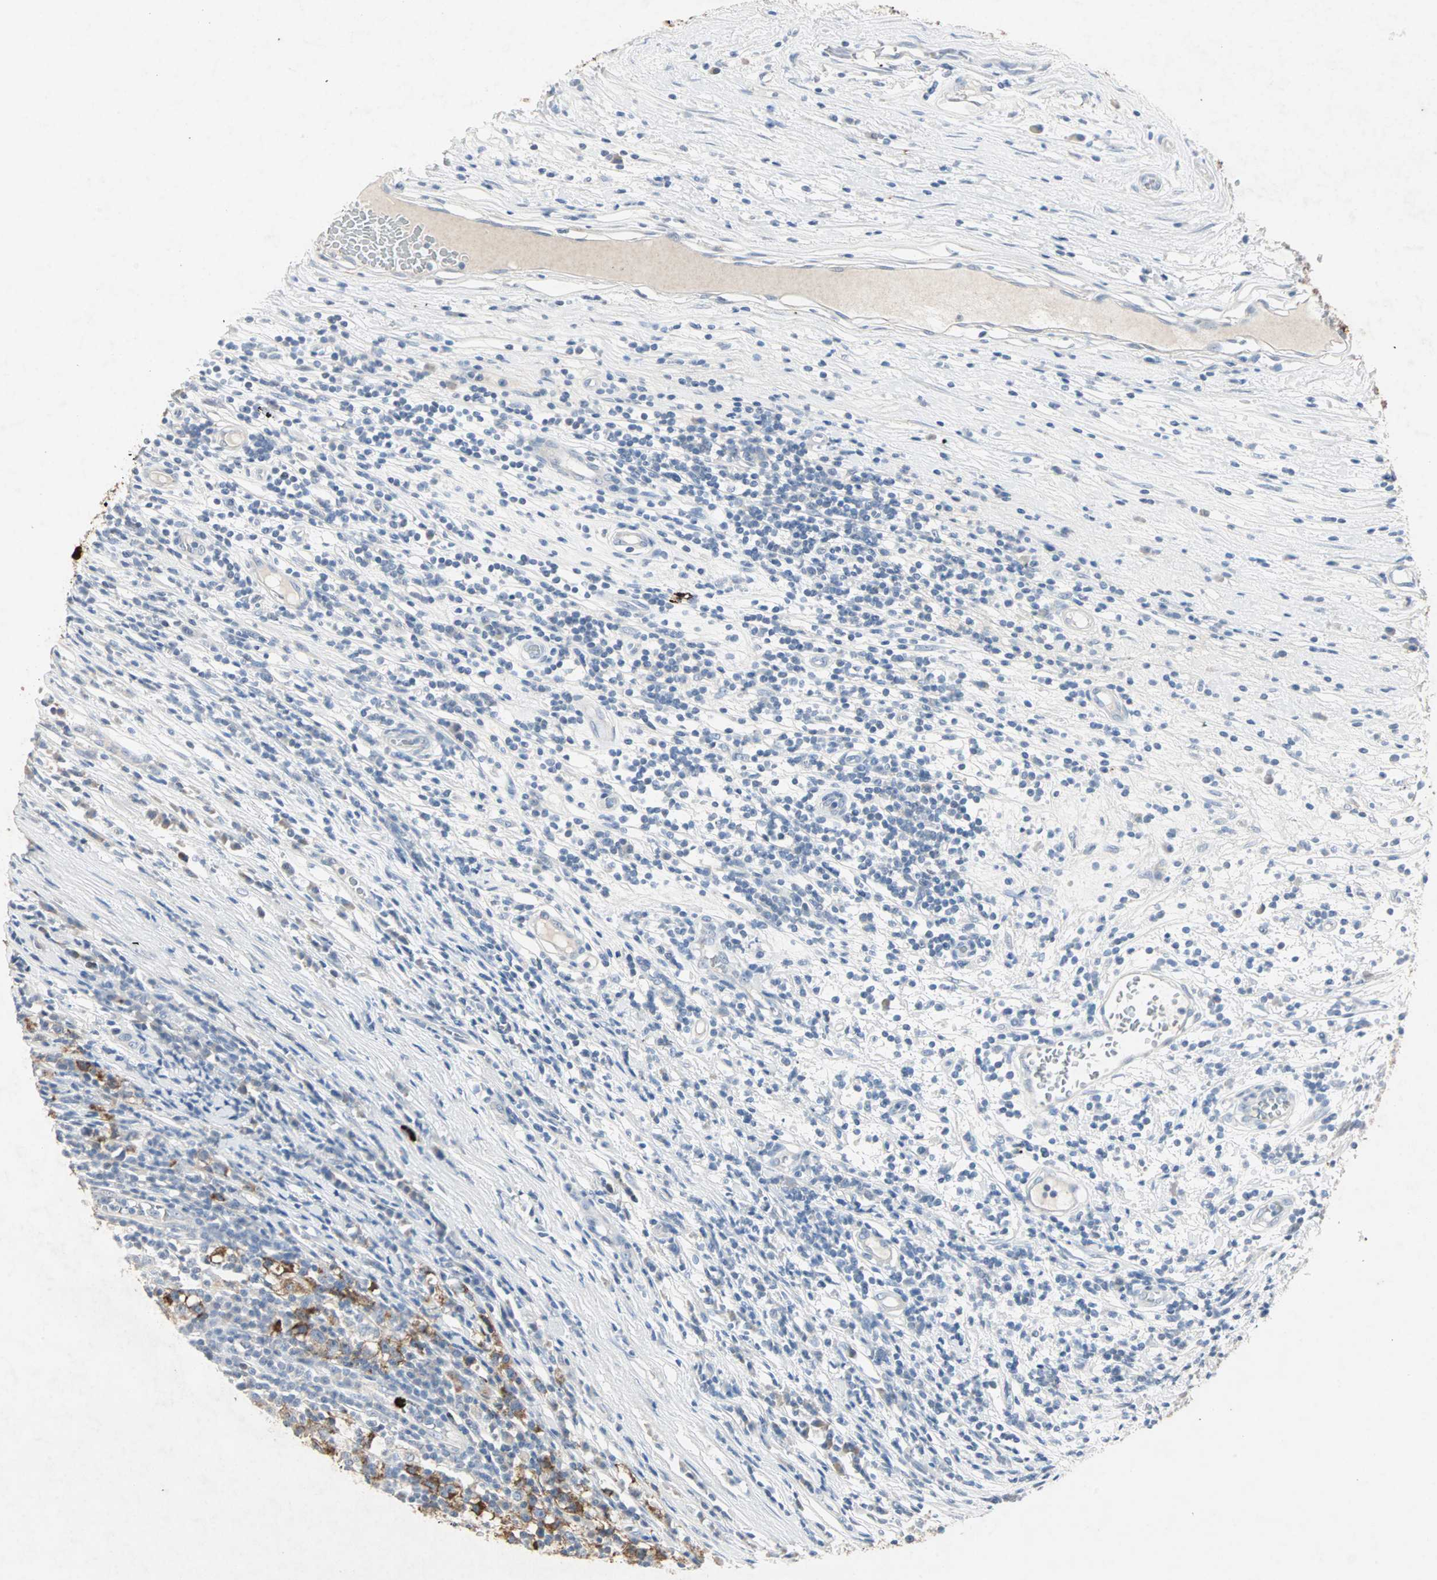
{"staining": {"intensity": "moderate", "quantity": ">75%", "location": "cytoplasmic/membranous"}, "tissue": "testis cancer", "cell_type": "Tumor cells", "image_type": "cancer", "snomed": [{"axis": "morphology", "description": "Seminoma, NOS"}, {"axis": "topography", "description": "Testis"}], "caption": "Protein expression analysis of seminoma (testis) shows moderate cytoplasmic/membranous expression in about >75% of tumor cells.", "gene": "CEACAM6", "patient": {"sex": "male", "age": 65}}